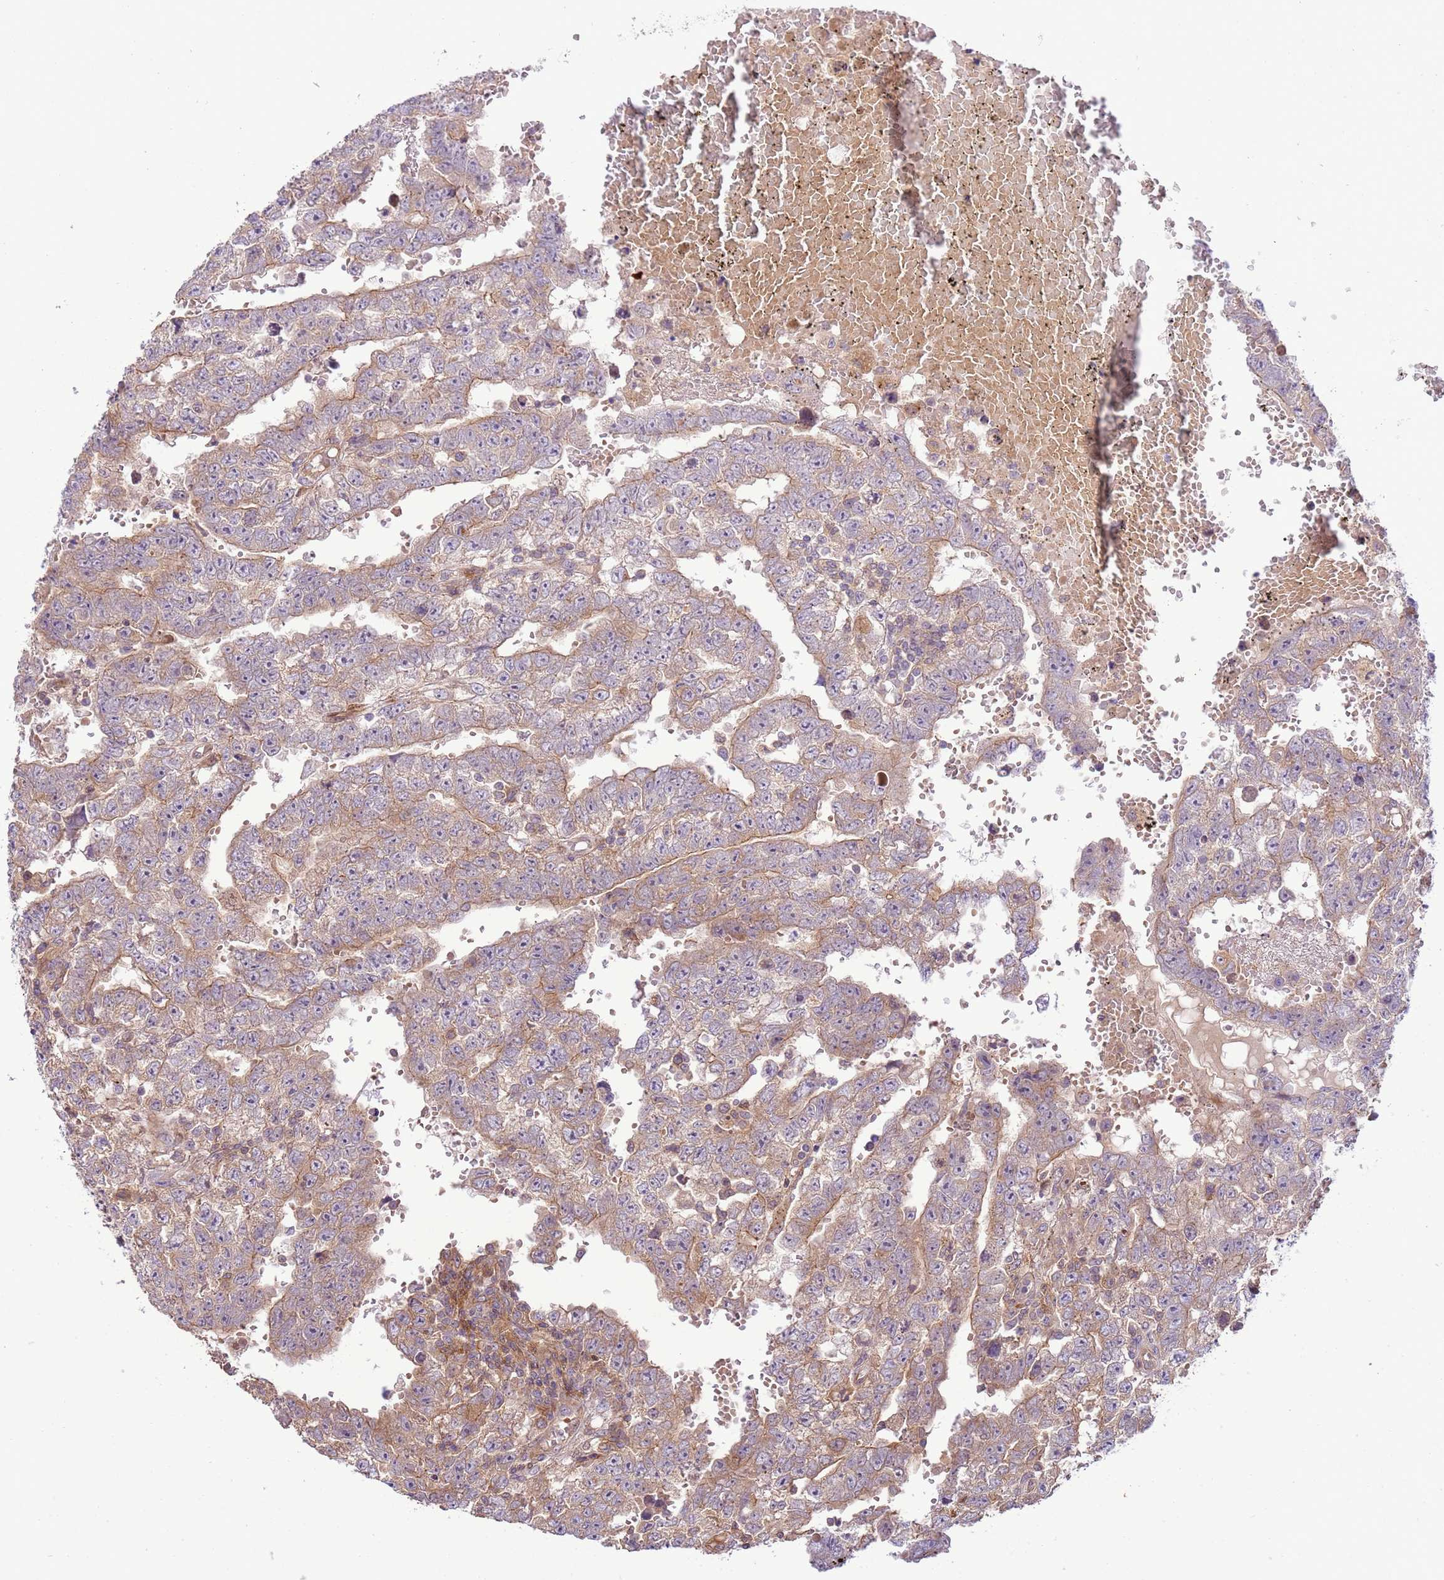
{"staining": {"intensity": "moderate", "quantity": "25%-75%", "location": "cytoplasmic/membranous"}, "tissue": "testis cancer", "cell_type": "Tumor cells", "image_type": "cancer", "snomed": [{"axis": "morphology", "description": "Carcinoma, Embryonal, NOS"}, {"axis": "topography", "description": "Testis"}], "caption": "A high-resolution photomicrograph shows immunohistochemistry (IHC) staining of testis cancer (embryonal carcinoma), which displays moderate cytoplasmic/membranous staining in about 25%-75% of tumor cells.", "gene": "ZNF624", "patient": {"sex": "male", "age": 25}}